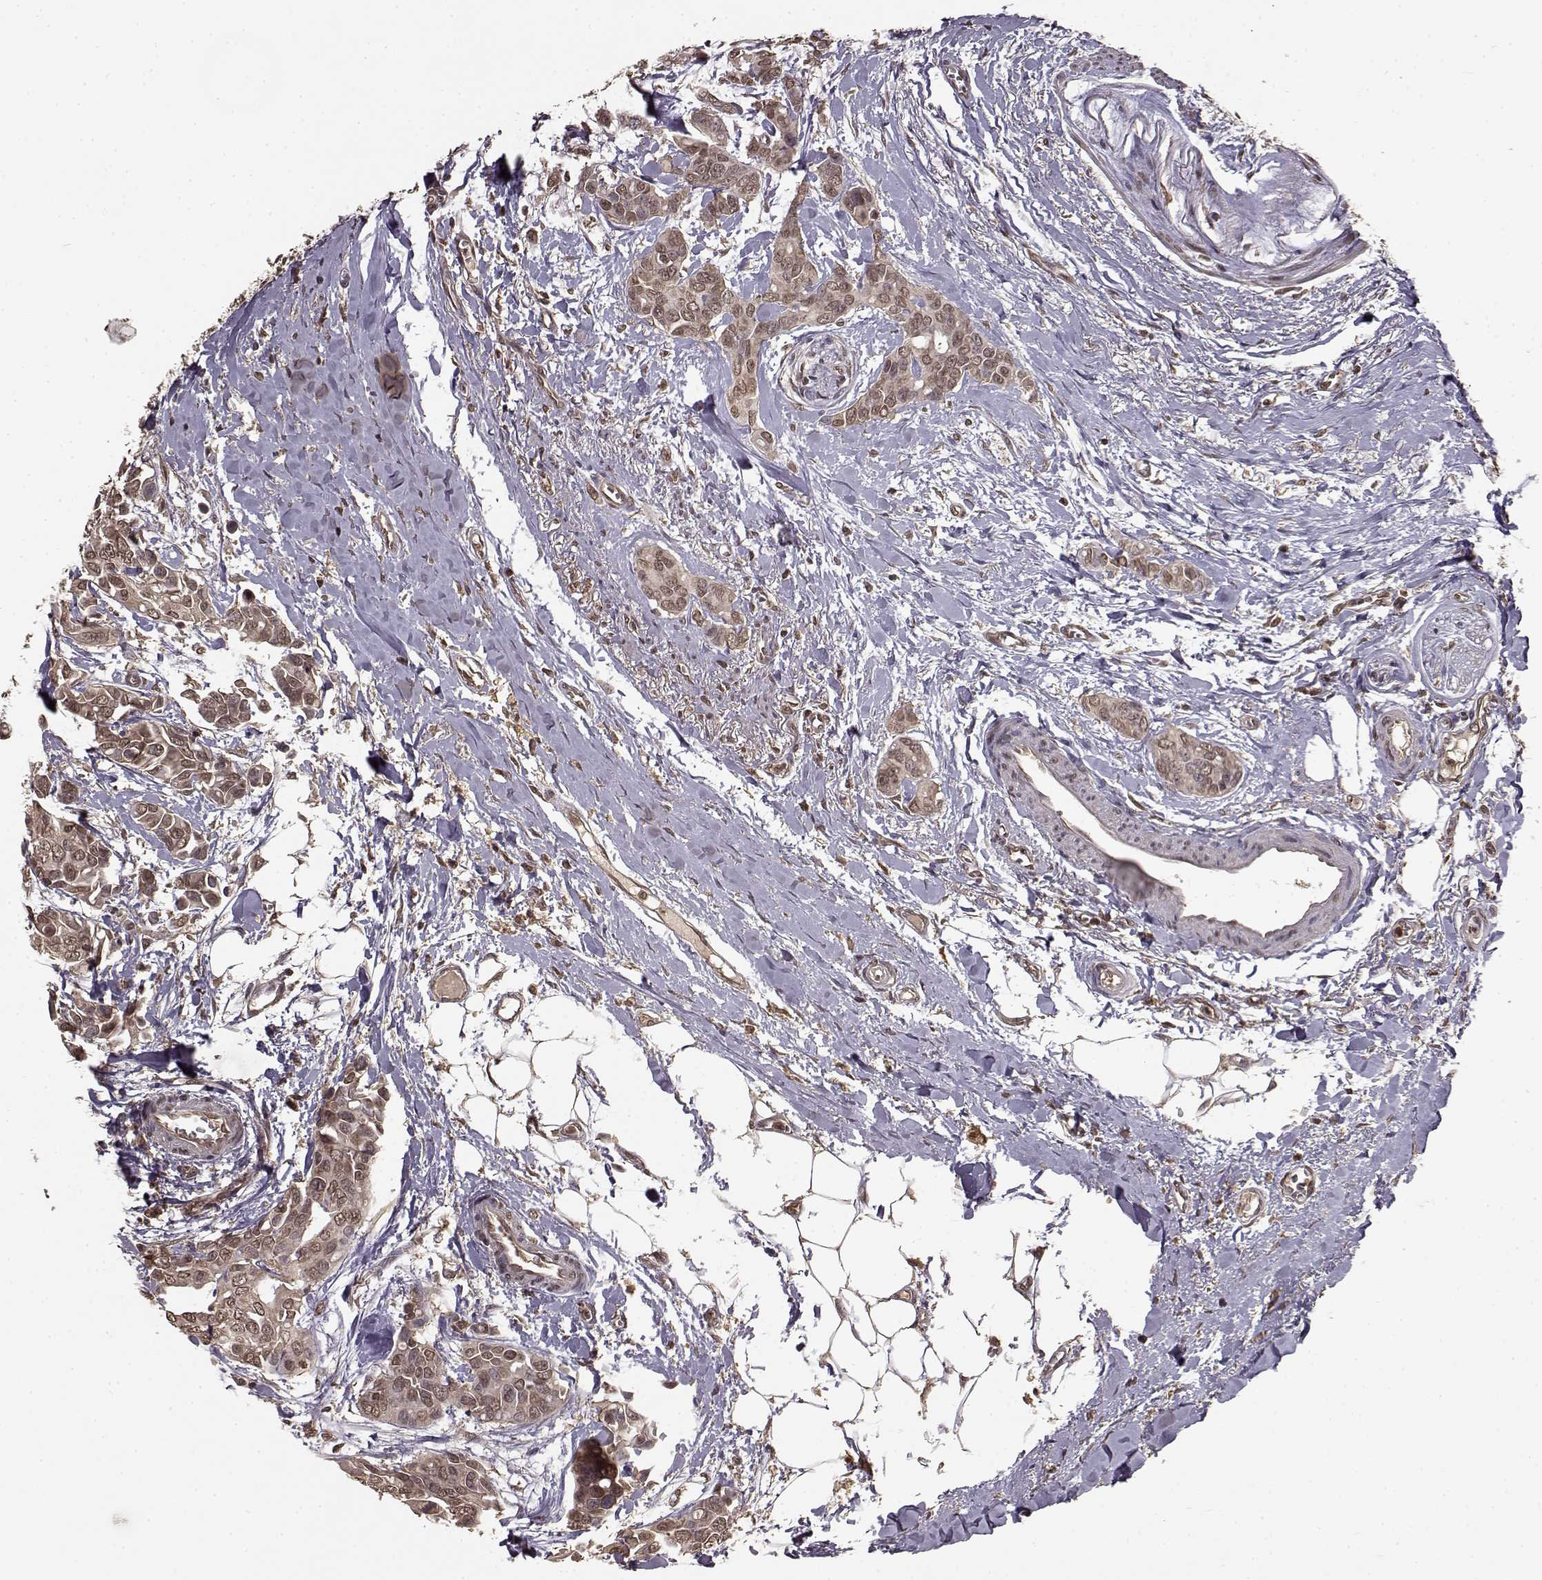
{"staining": {"intensity": "weak", "quantity": ">75%", "location": "nuclear"}, "tissue": "breast cancer", "cell_type": "Tumor cells", "image_type": "cancer", "snomed": [{"axis": "morphology", "description": "Duct carcinoma"}, {"axis": "topography", "description": "Breast"}], "caption": "Immunohistochemical staining of human breast cancer reveals low levels of weak nuclear positivity in approximately >75% of tumor cells. The staining was performed using DAB (3,3'-diaminobenzidine) to visualize the protein expression in brown, while the nuclei were stained in blue with hematoxylin (Magnification: 20x).", "gene": "NTRK2", "patient": {"sex": "female", "age": 54}}